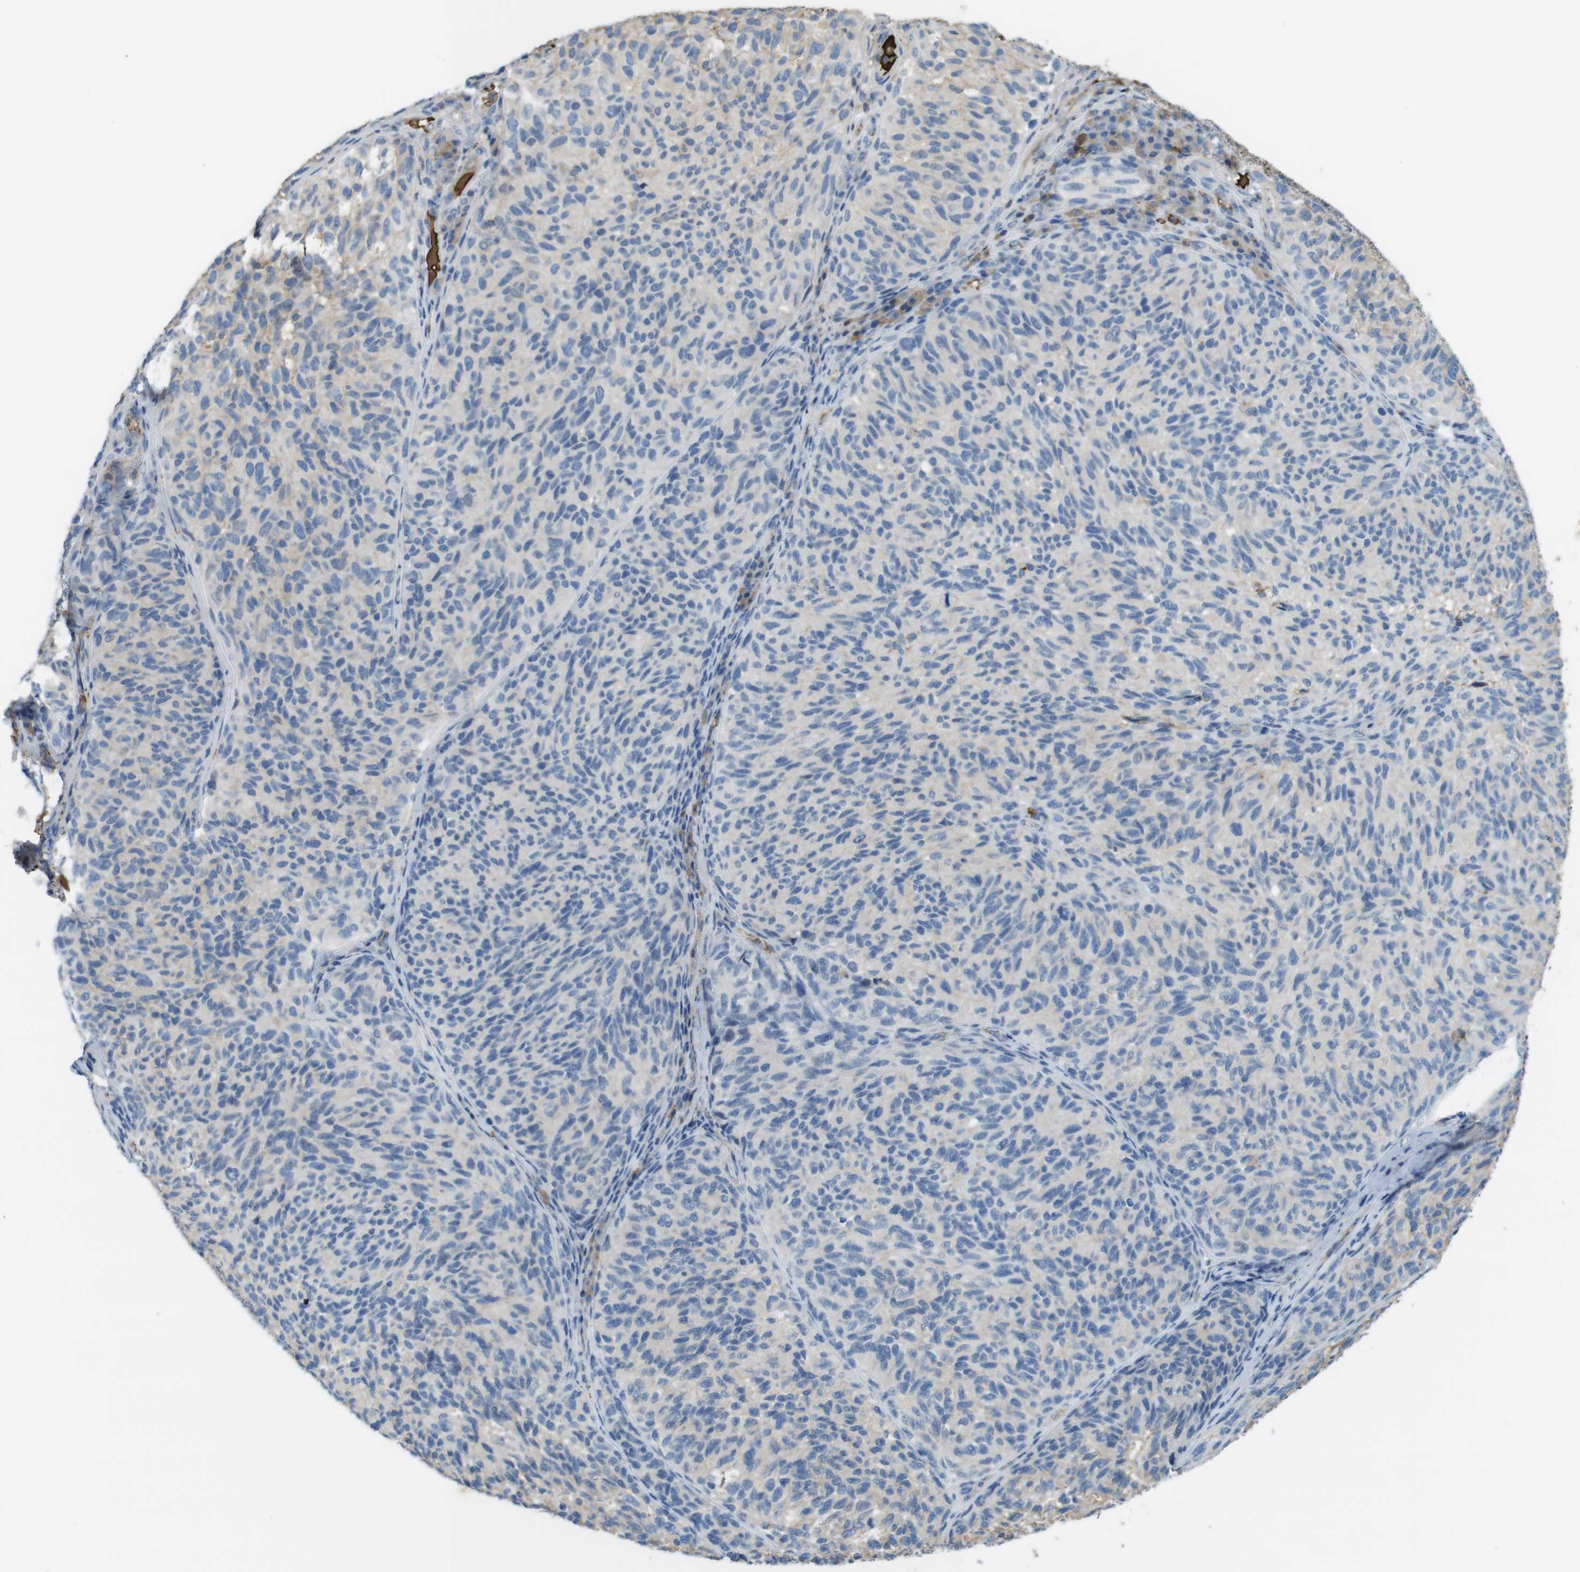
{"staining": {"intensity": "weak", "quantity": "<25%", "location": "cytoplasmic/membranous"}, "tissue": "melanoma", "cell_type": "Tumor cells", "image_type": "cancer", "snomed": [{"axis": "morphology", "description": "Malignant melanoma, NOS"}, {"axis": "topography", "description": "Skin"}], "caption": "A histopathology image of malignant melanoma stained for a protein demonstrates no brown staining in tumor cells. (Brightfield microscopy of DAB (3,3'-diaminobenzidine) immunohistochemistry (IHC) at high magnification).", "gene": "LTBP4", "patient": {"sex": "female", "age": 73}}